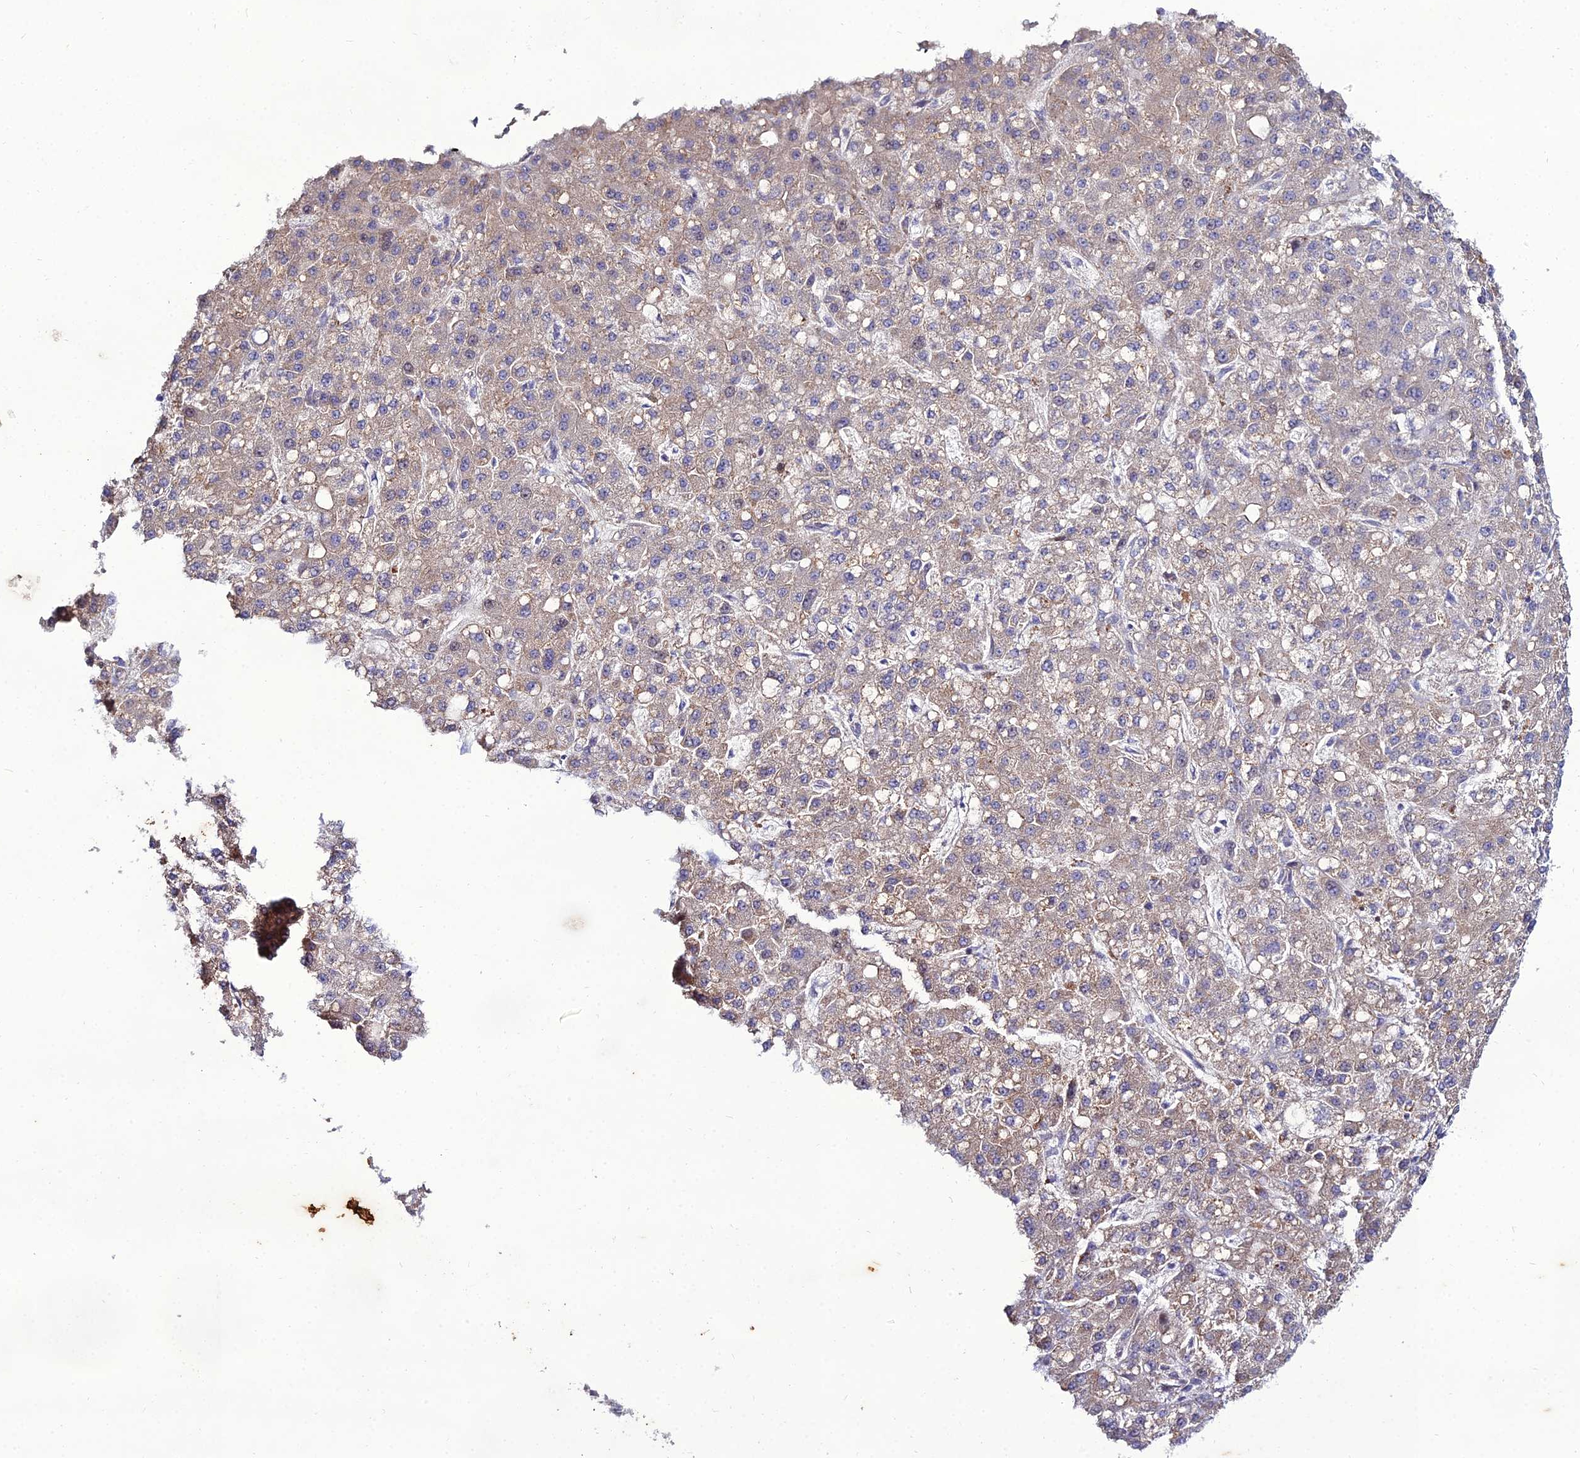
{"staining": {"intensity": "weak", "quantity": "25%-75%", "location": "cytoplasmic/membranous"}, "tissue": "liver cancer", "cell_type": "Tumor cells", "image_type": "cancer", "snomed": [{"axis": "morphology", "description": "Carcinoma, Hepatocellular, NOS"}, {"axis": "topography", "description": "Liver"}], "caption": "Immunohistochemistry photomicrograph of neoplastic tissue: human liver cancer (hepatocellular carcinoma) stained using IHC reveals low levels of weak protein expression localized specifically in the cytoplasmic/membranous of tumor cells, appearing as a cytoplasmic/membranous brown color.", "gene": "ARL6IP1", "patient": {"sex": "male", "age": 67}}